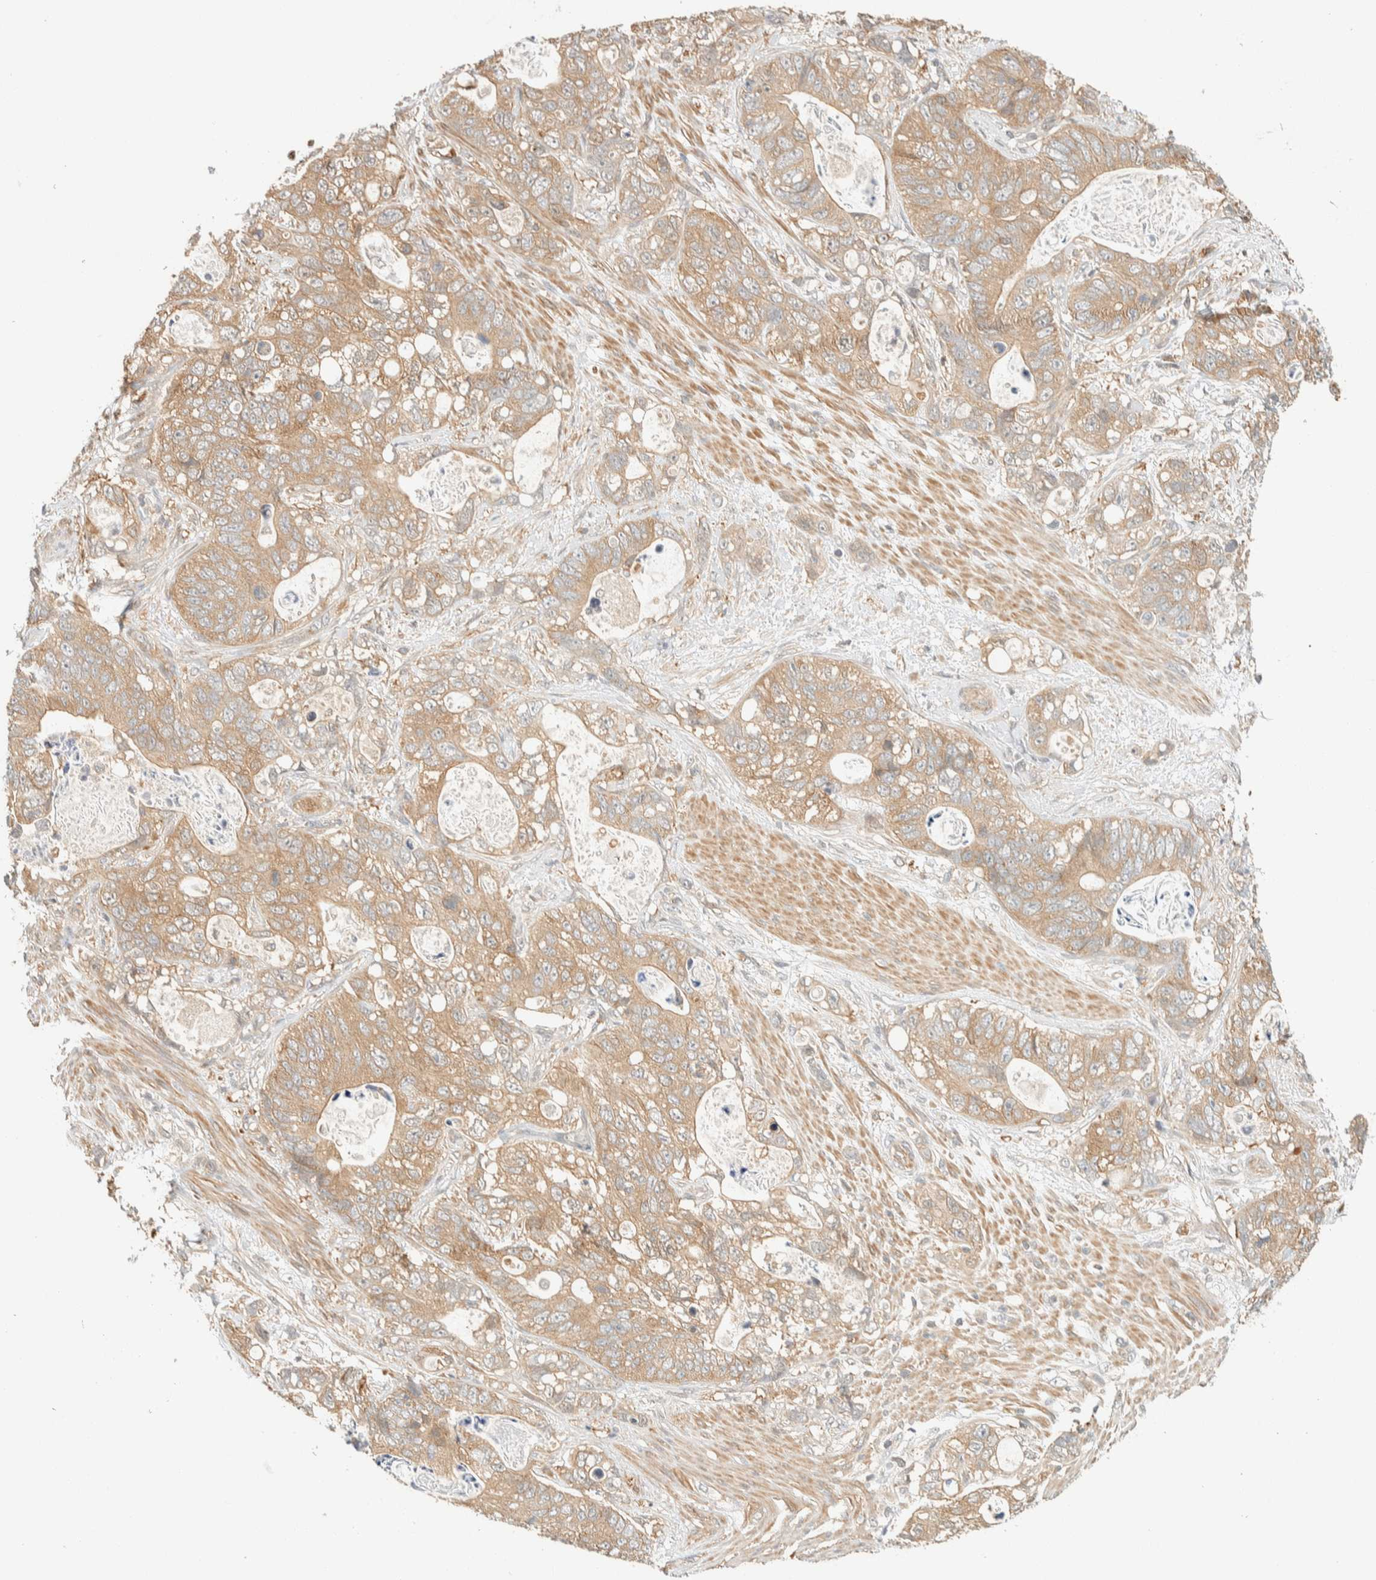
{"staining": {"intensity": "weak", "quantity": ">75%", "location": "cytoplasmic/membranous"}, "tissue": "stomach cancer", "cell_type": "Tumor cells", "image_type": "cancer", "snomed": [{"axis": "morphology", "description": "Normal tissue, NOS"}, {"axis": "morphology", "description": "Adenocarcinoma, NOS"}, {"axis": "topography", "description": "Stomach"}], "caption": "A photomicrograph showing weak cytoplasmic/membranous staining in approximately >75% of tumor cells in stomach cancer (adenocarcinoma), as visualized by brown immunohistochemical staining.", "gene": "ARFGEF1", "patient": {"sex": "female", "age": 89}}